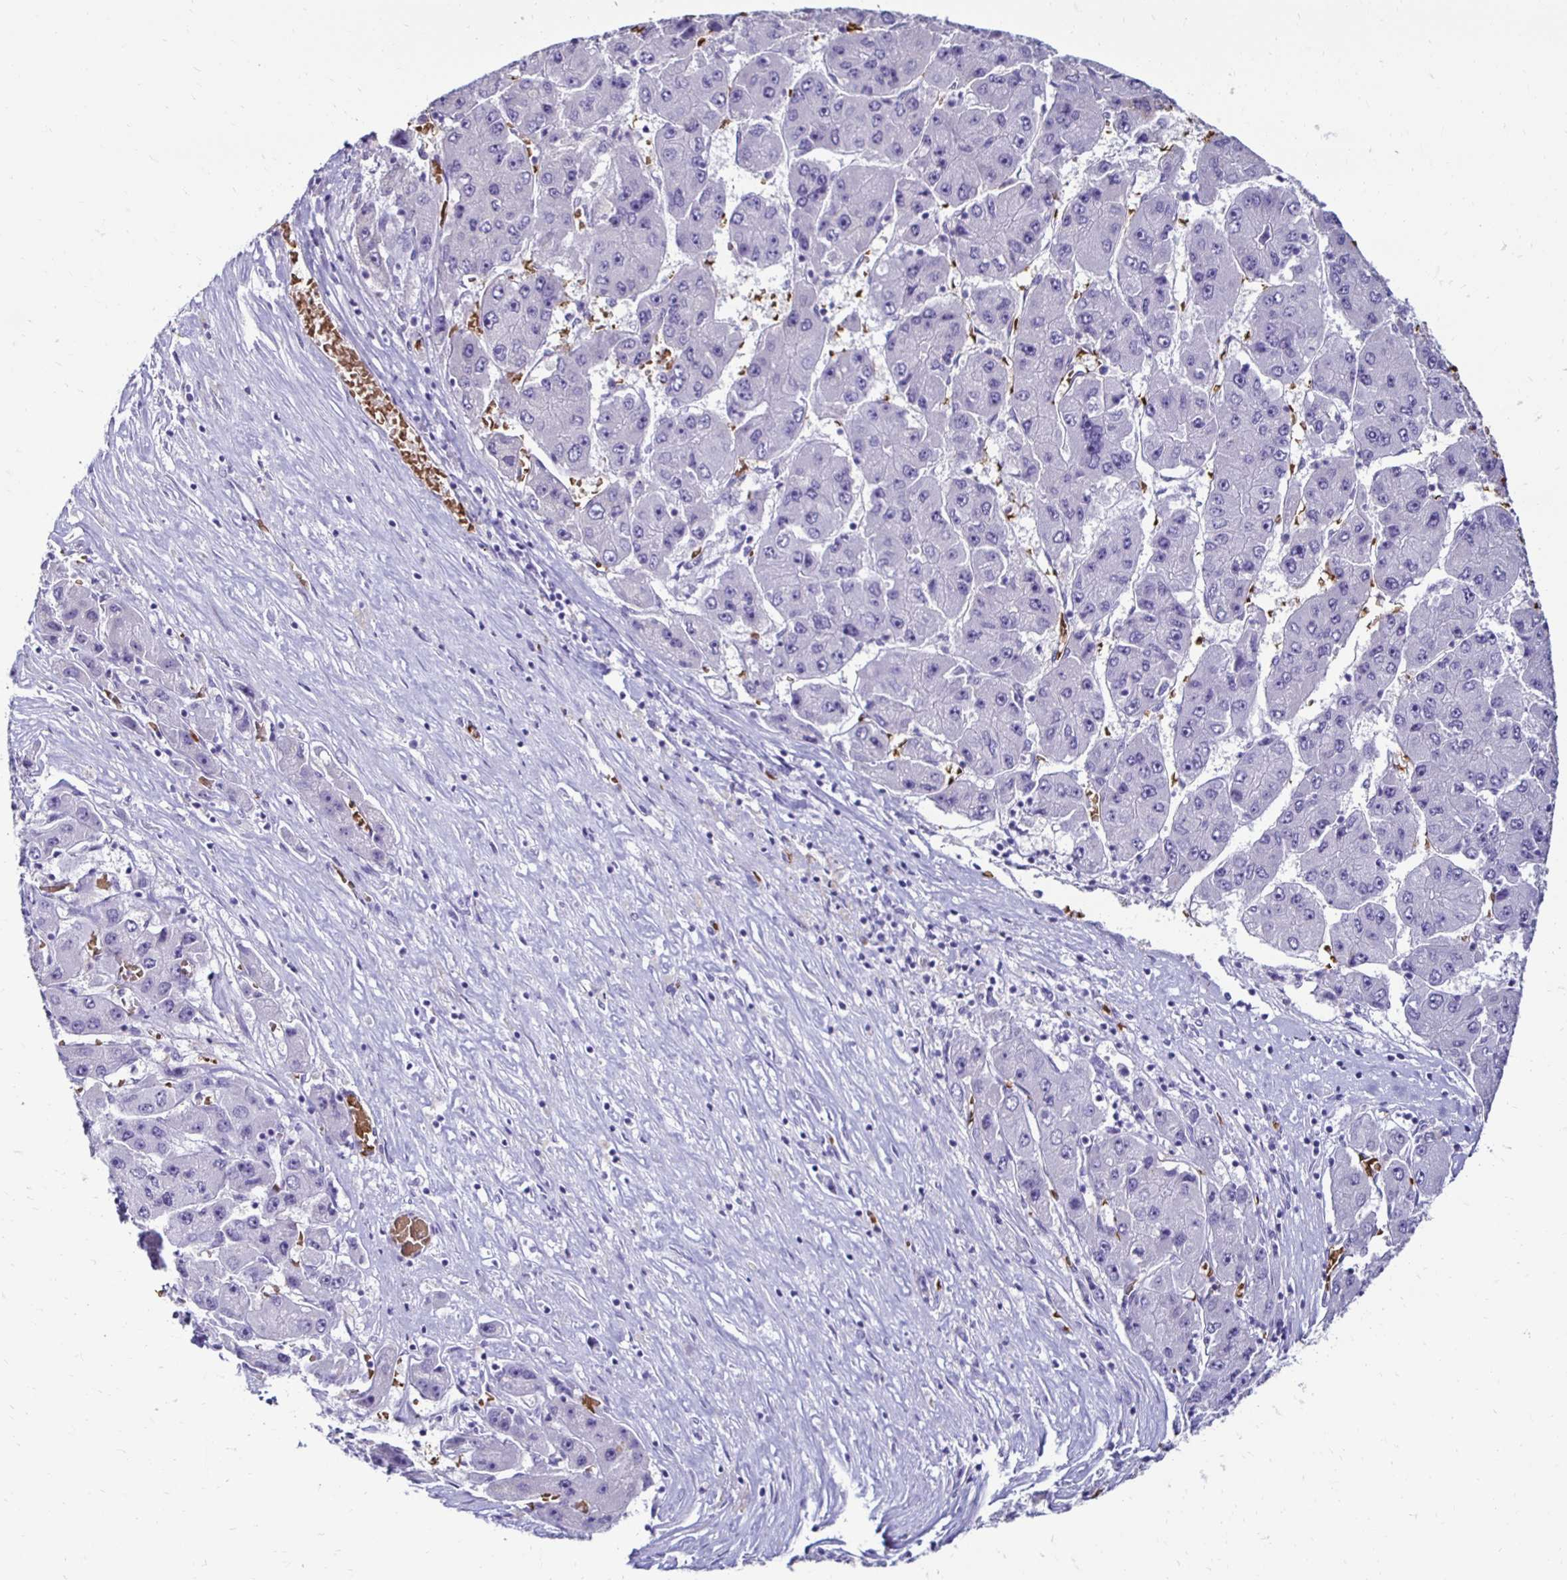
{"staining": {"intensity": "negative", "quantity": "none", "location": "none"}, "tissue": "liver cancer", "cell_type": "Tumor cells", "image_type": "cancer", "snomed": [{"axis": "morphology", "description": "Carcinoma, Hepatocellular, NOS"}, {"axis": "topography", "description": "Liver"}], "caption": "A photomicrograph of liver hepatocellular carcinoma stained for a protein displays no brown staining in tumor cells.", "gene": "RHBDL3", "patient": {"sex": "female", "age": 61}}